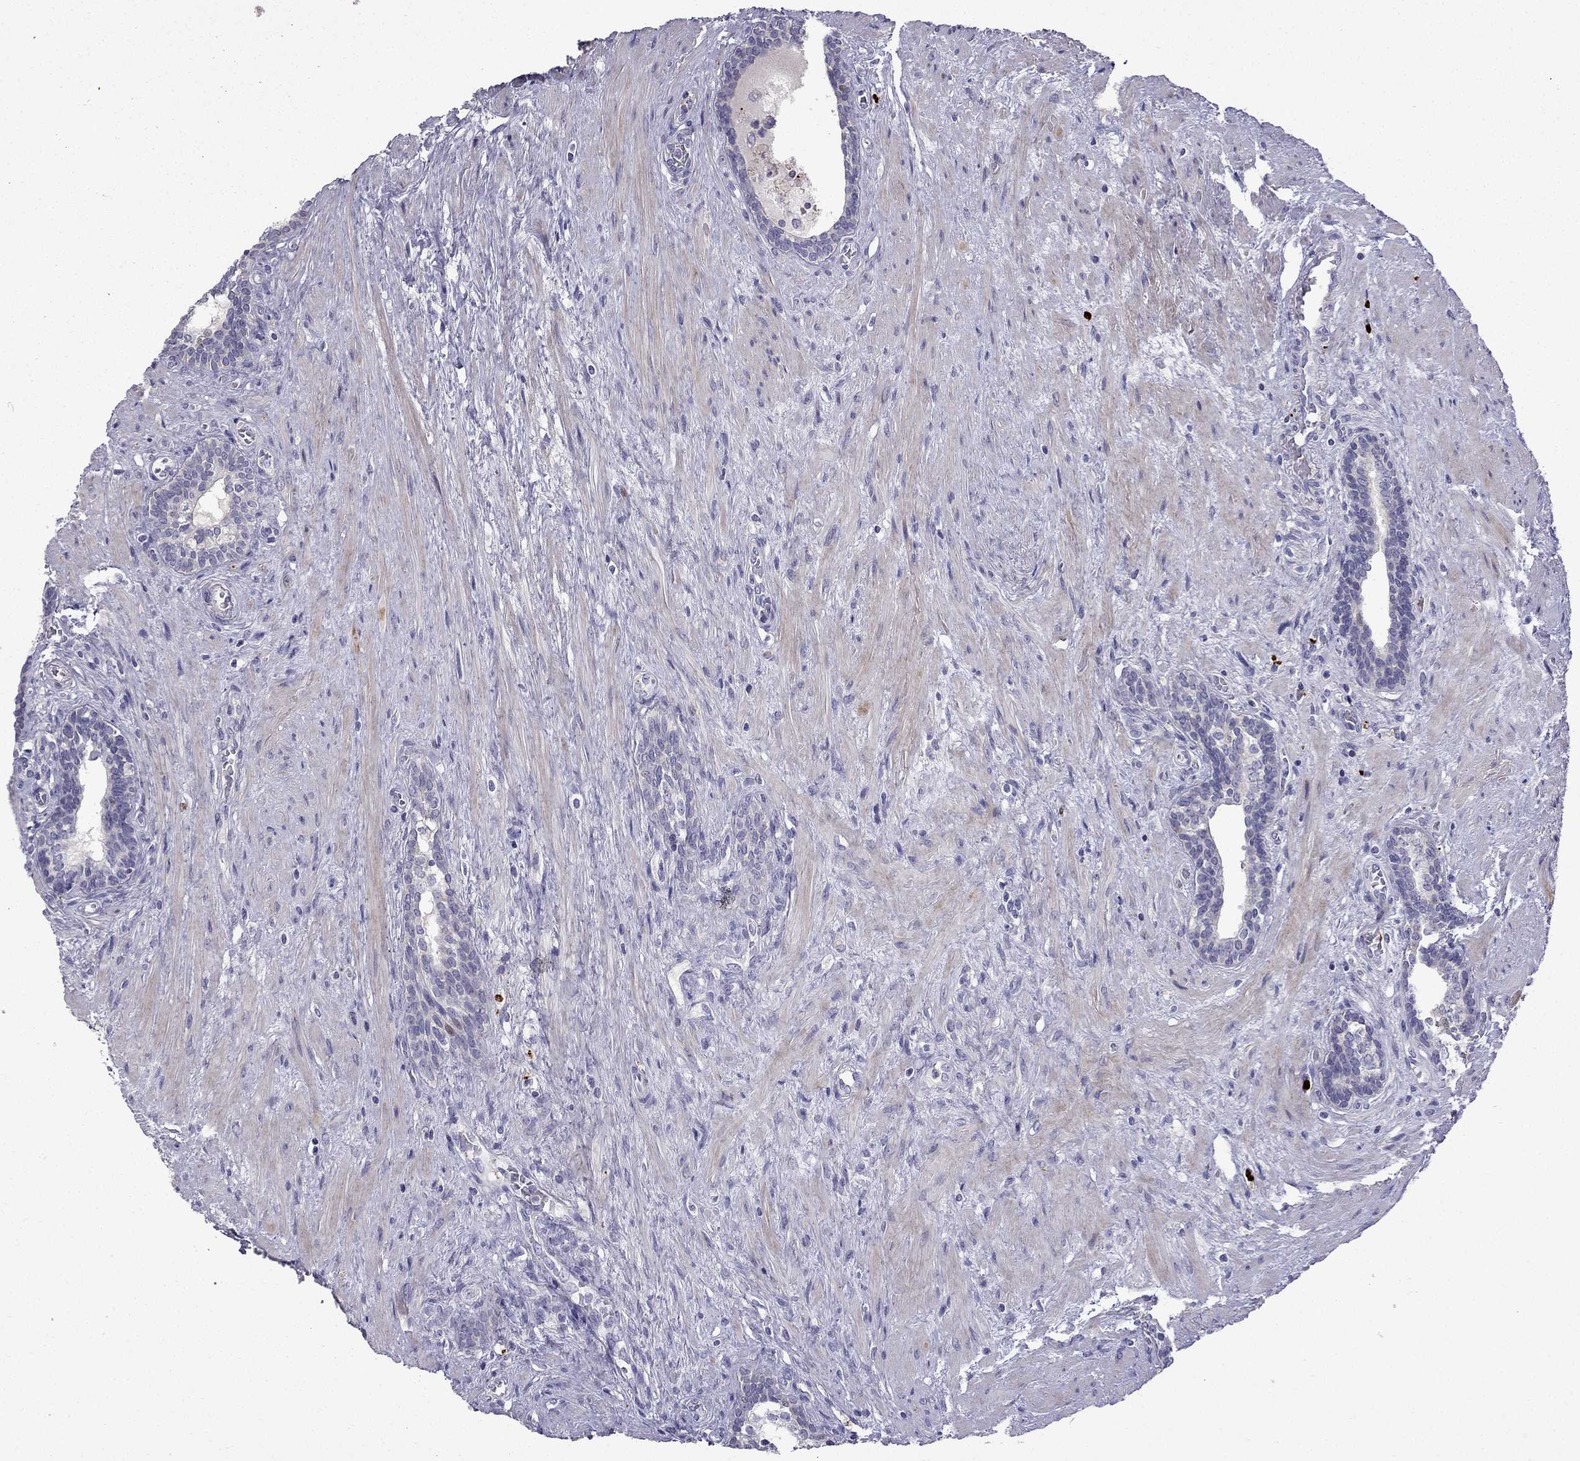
{"staining": {"intensity": "moderate", "quantity": "<25%", "location": "nuclear"}, "tissue": "prostate cancer", "cell_type": "Tumor cells", "image_type": "cancer", "snomed": [{"axis": "morphology", "description": "Adenocarcinoma, NOS"}, {"axis": "morphology", "description": "Adenocarcinoma, High grade"}, {"axis": "topography", "description": "Prostate"}], "caption": "DAB (3,3'-diaminobenzidine) immunohistochemical staining of human adenocarcinoma (prostate) shows moderate nuclear protein expression in about <25% of tumor cells.", "gene": "UHRF1", "patient": {"sex": "male", "age": 61}}